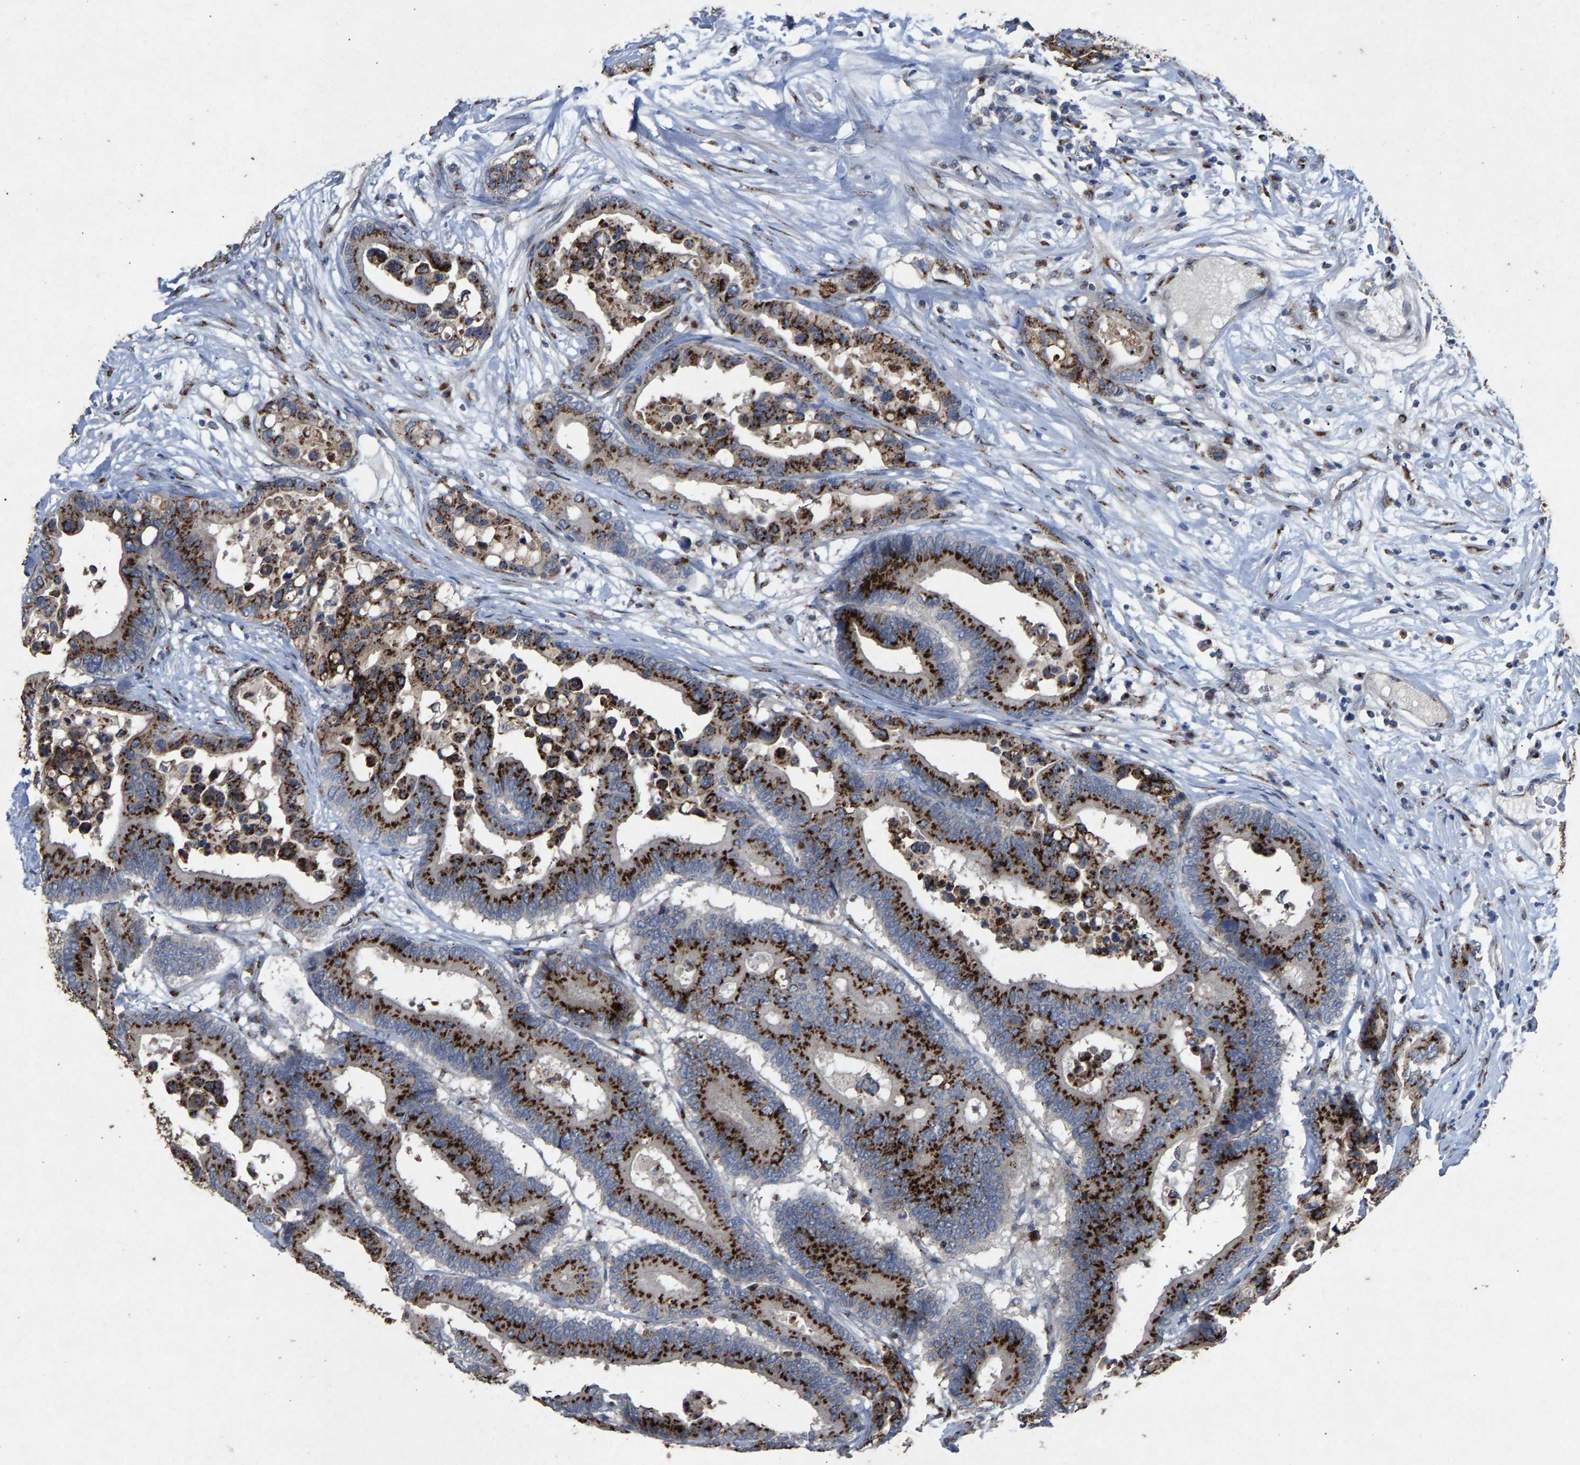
{"staining": {"intensity": "strong", "quantity": ">75%", "location": "cytoplasmic/membranous"}, "tissue": "colorectal cancer", "cell_type": "Tumor cells", "image_type": "cancer", "snomed": [{"axis": "morphology", "description": "Normal tissue, NOS"}, {"axis": "morphology", "description": "Adenocarcinoma, NOS"}, {"axis": "topography", "description": "Colon"}], "caption": "Tumor cells reveal high levels of strong cytoplasmic/membranous positivity in approximately >75% of cells in human adenocarcinoma (colorectal).", "gene": "MAN2A1", "patient": {"sex": "male", "age": 82}}